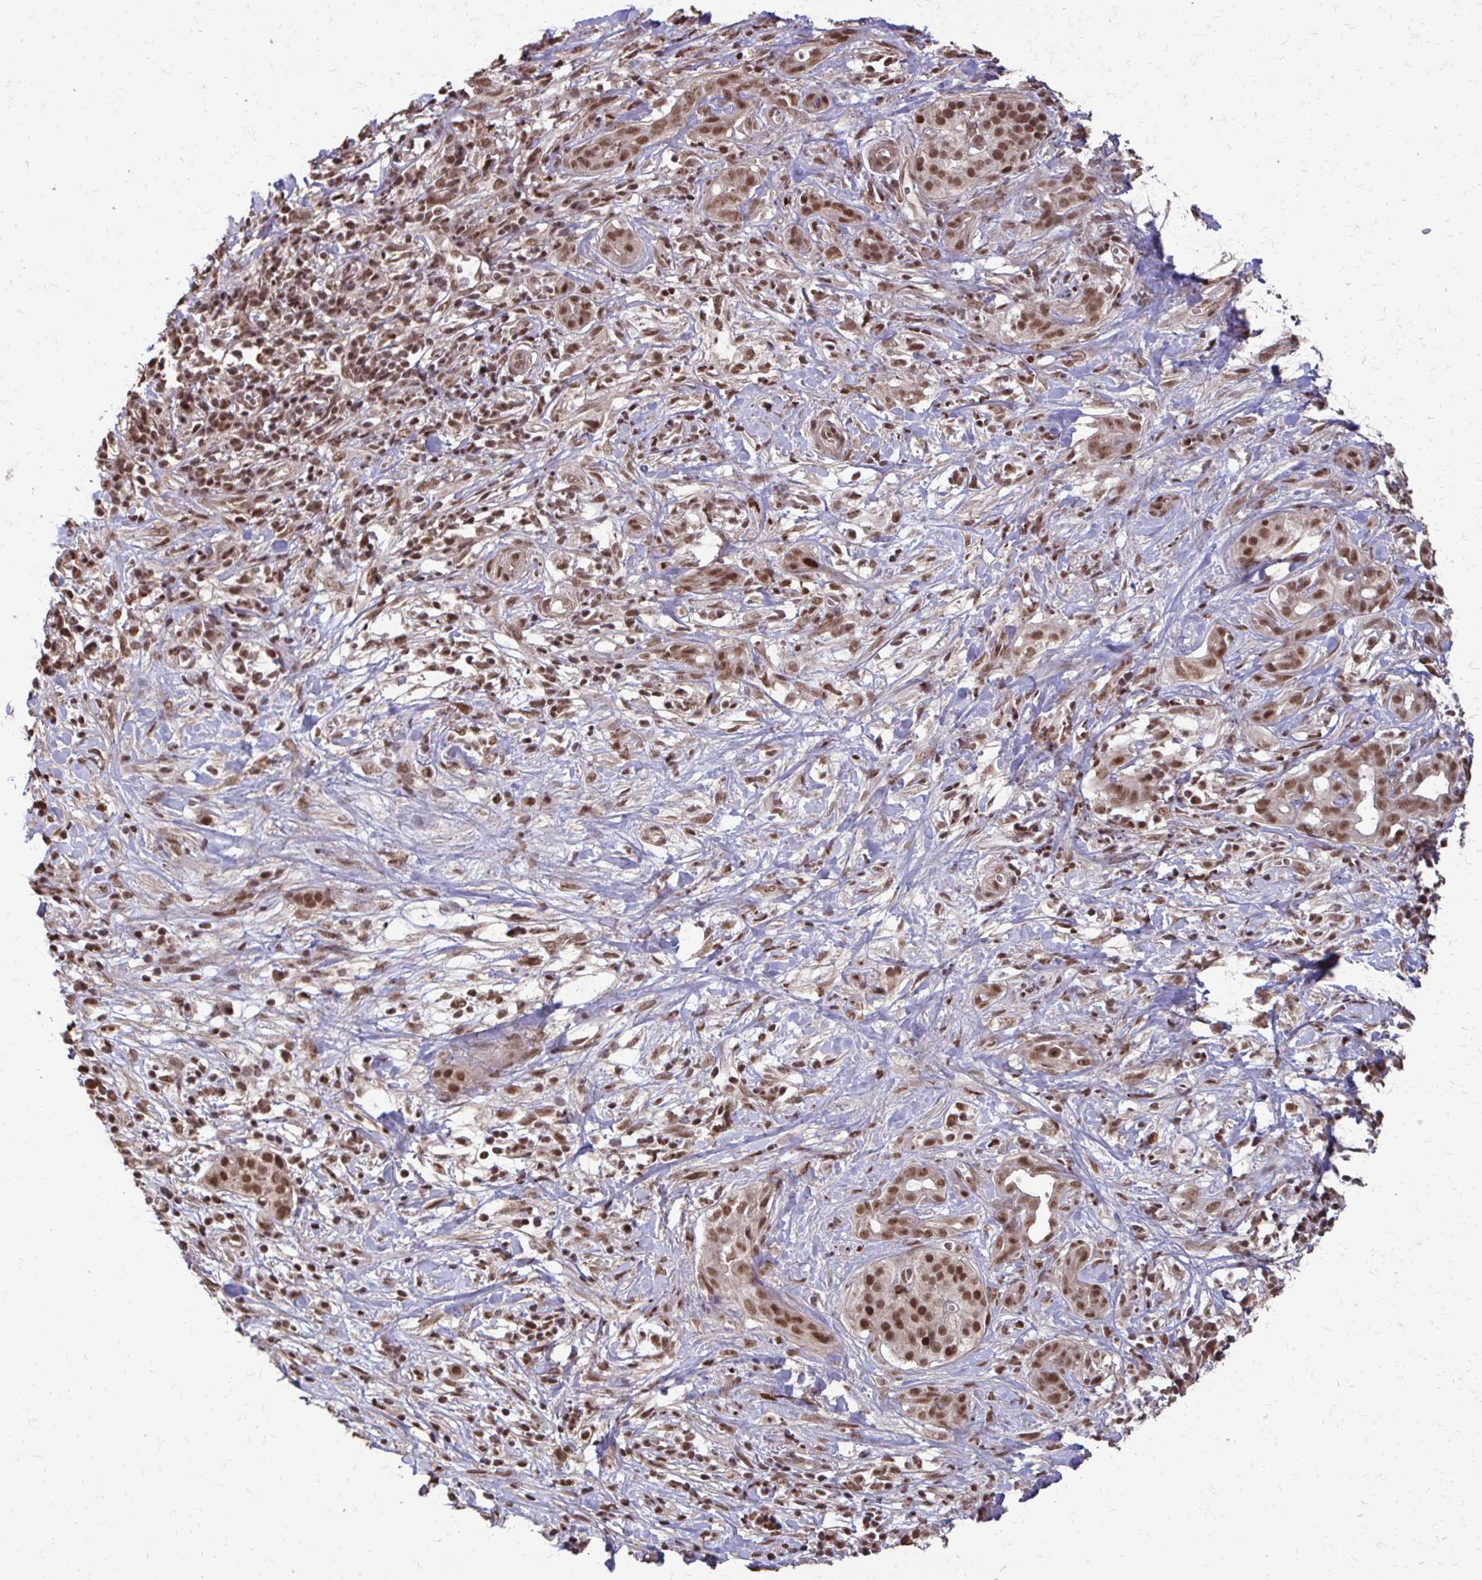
{"staining": {"intensity": "moderate", "quantity": ">75%", "location": "nuclear"}, "tissue": "pancreatic cancer", "cell_type": "Tumor cells", "image_type": "cancer", "snomed": [{"axis": "morphology", "description": "Adenocarcinoma, NOS"}, {"axis": "topography", "description": "Pancreas"}], "caption": "Immunohistochemistry (IHC) image of neoplastic tissue: adenocarcinoma (pancreatic) stained using immunohistochemistry displays medium levels of moderate protein expression localized specifically in the nuclear of tumor cells, appearing as a nuclear brown color.", "gene": "SS18", "patient": {"sex": "male", "age": 61}}